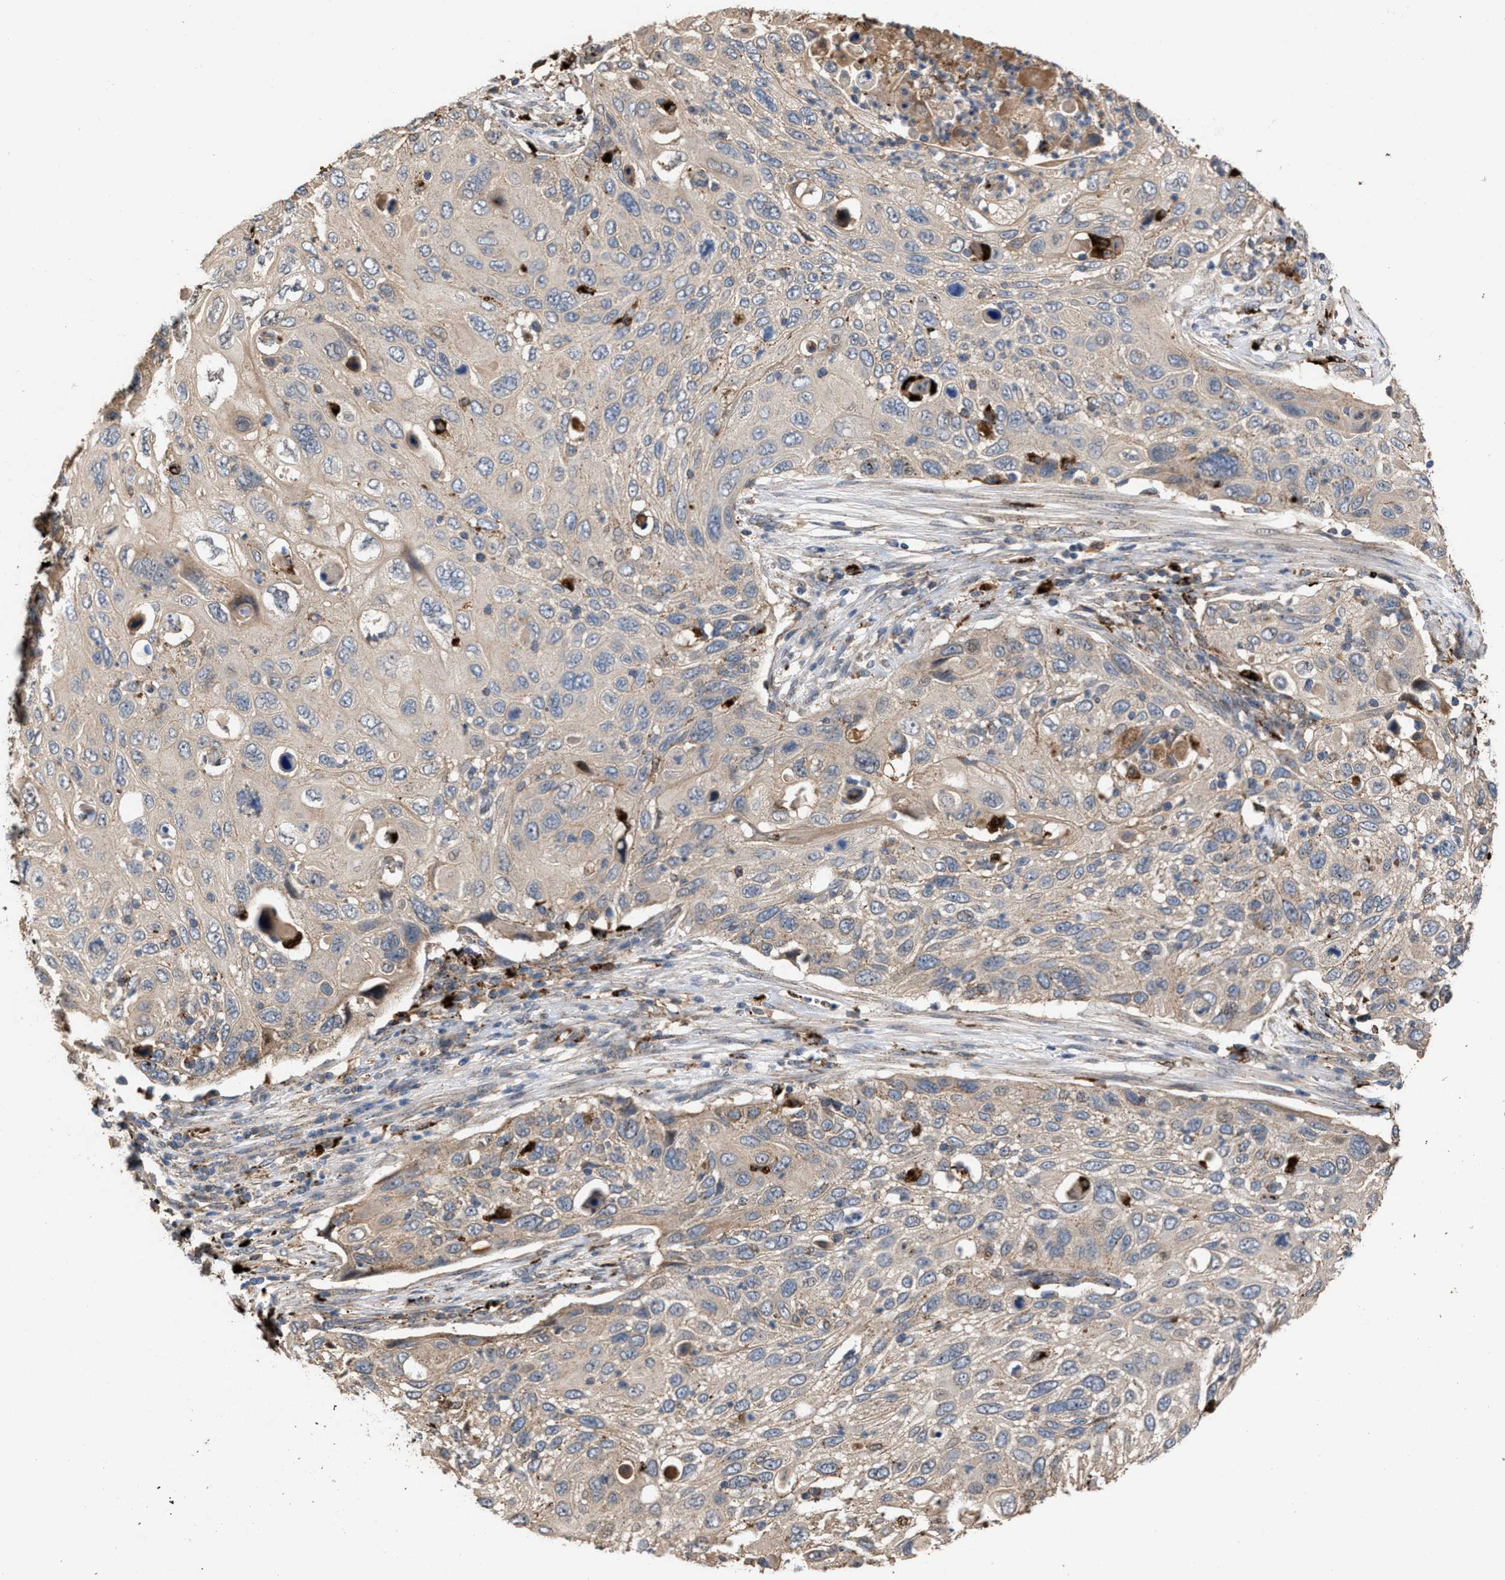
{"staining": {"intensity": "weak", "quantity": "<25%", "location": "cytoplasmic/membranous"}, "tissue": "cervical cancer", "cell_type": "Tumor cells", "image_type": "cancer", "snomed": [{"axis": "morphology", "description": "Squamous cell carcinoma, NOS"}, {"axis": "topography", "description": "Cervix"}], "caption": "This is an IHC photomicrograph of cervical squamous cell carcinoma. There is no expression in tumor cells.", "gene": "ELMO3", "patient": {"sex": "female", "age": 70}}